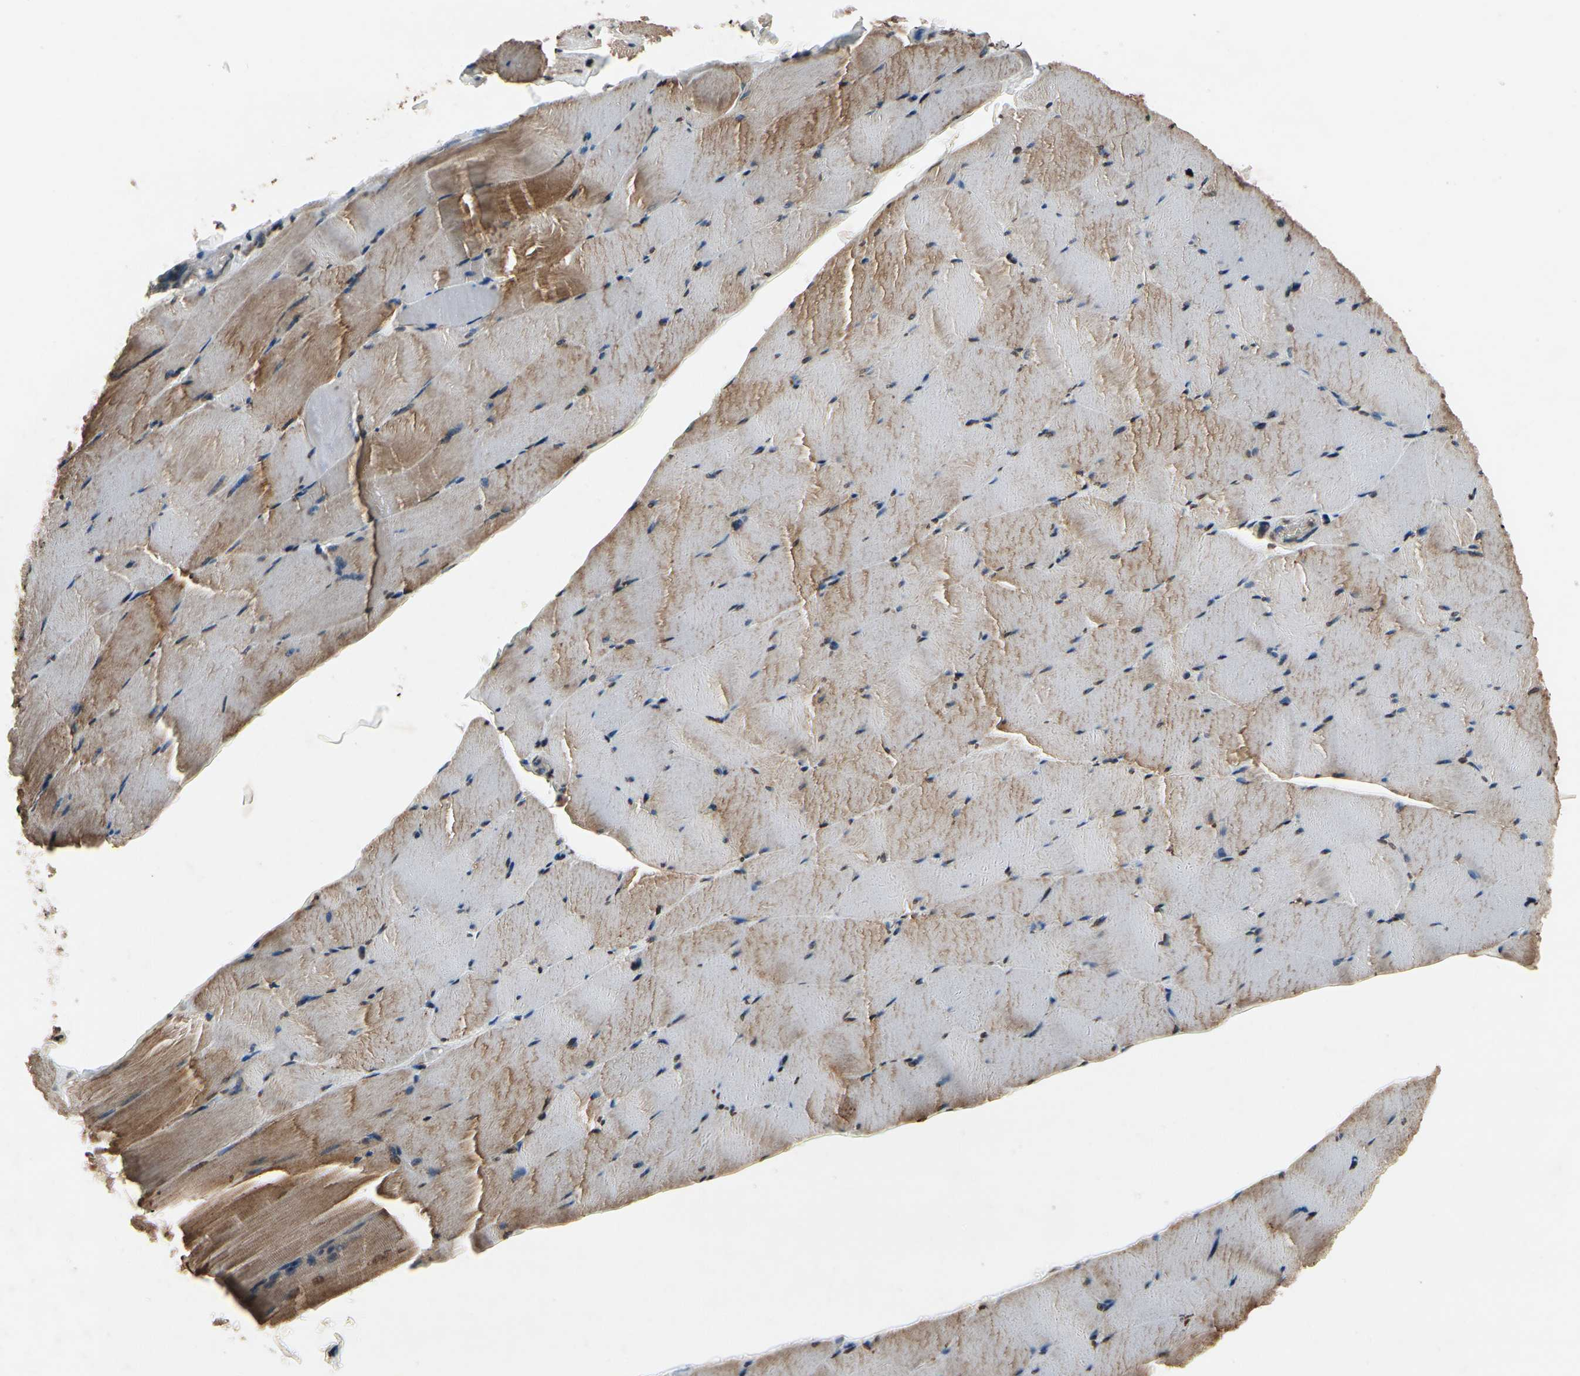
{"staining": {"intensity": "moderate", "quantity": "25%-75%", "location": "cytoplasmic/membranous"}, "tissue": "skeletal muscle", "cell_type": "Myocytes", "image_type": "normal", "snomed": [{"axis": "morphology", "description": "Normal tissue, NOS"}, {"axis": "topography", "description": "Skeletal muscle"}], "caption": "A medium amount of moderate cytoplasmic/membranous staining is identified in about 25%-75% of myocytes in normal skeletal muscle. (DAB (3,3'-diaminobenzidine) IHC with brightfield microscopy, high magnification).", "gene": "HIPK2", "patient": {"sex": "male", "age": 62}}